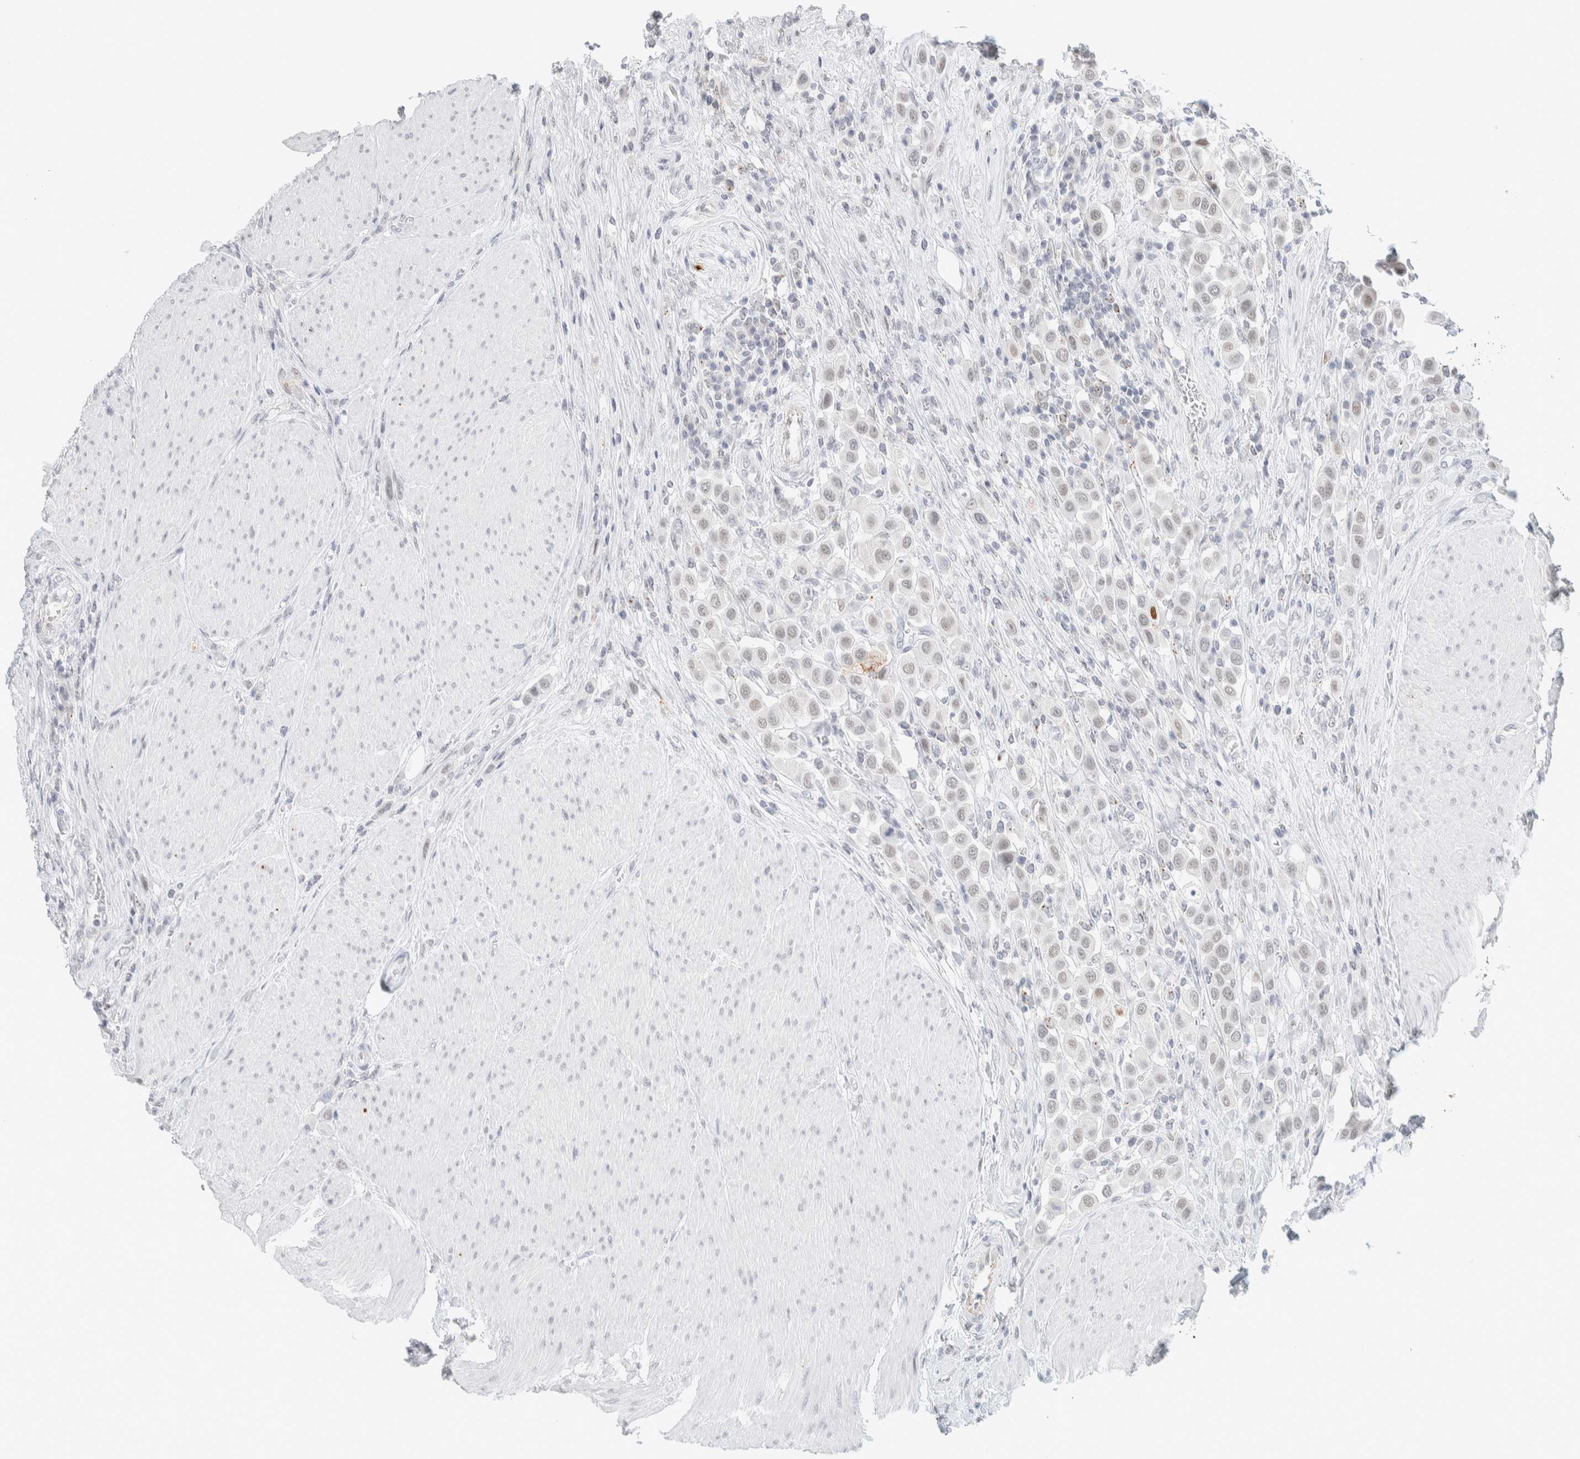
{"staining": {"intensity": "weak", "quantity": "<25%", "location": "nuclear"}, "tissue": "urothelial cancer", "cell_type": "Tumor cells", "image_type": "cancer", "snomed": [{"axis": "morphology", "description": "Urothelial carcinoma, High grade"}, {"axis": "topography", "description": "Urinary bladder"}], "caption": "DAB (3,3'-diaminobenzidine) immunohistochemical staining of urothelial cancer exhibits no significant expression in tumor cells.", "gene": "CDH17", "patient": {"sex": "male", "age": 50}}